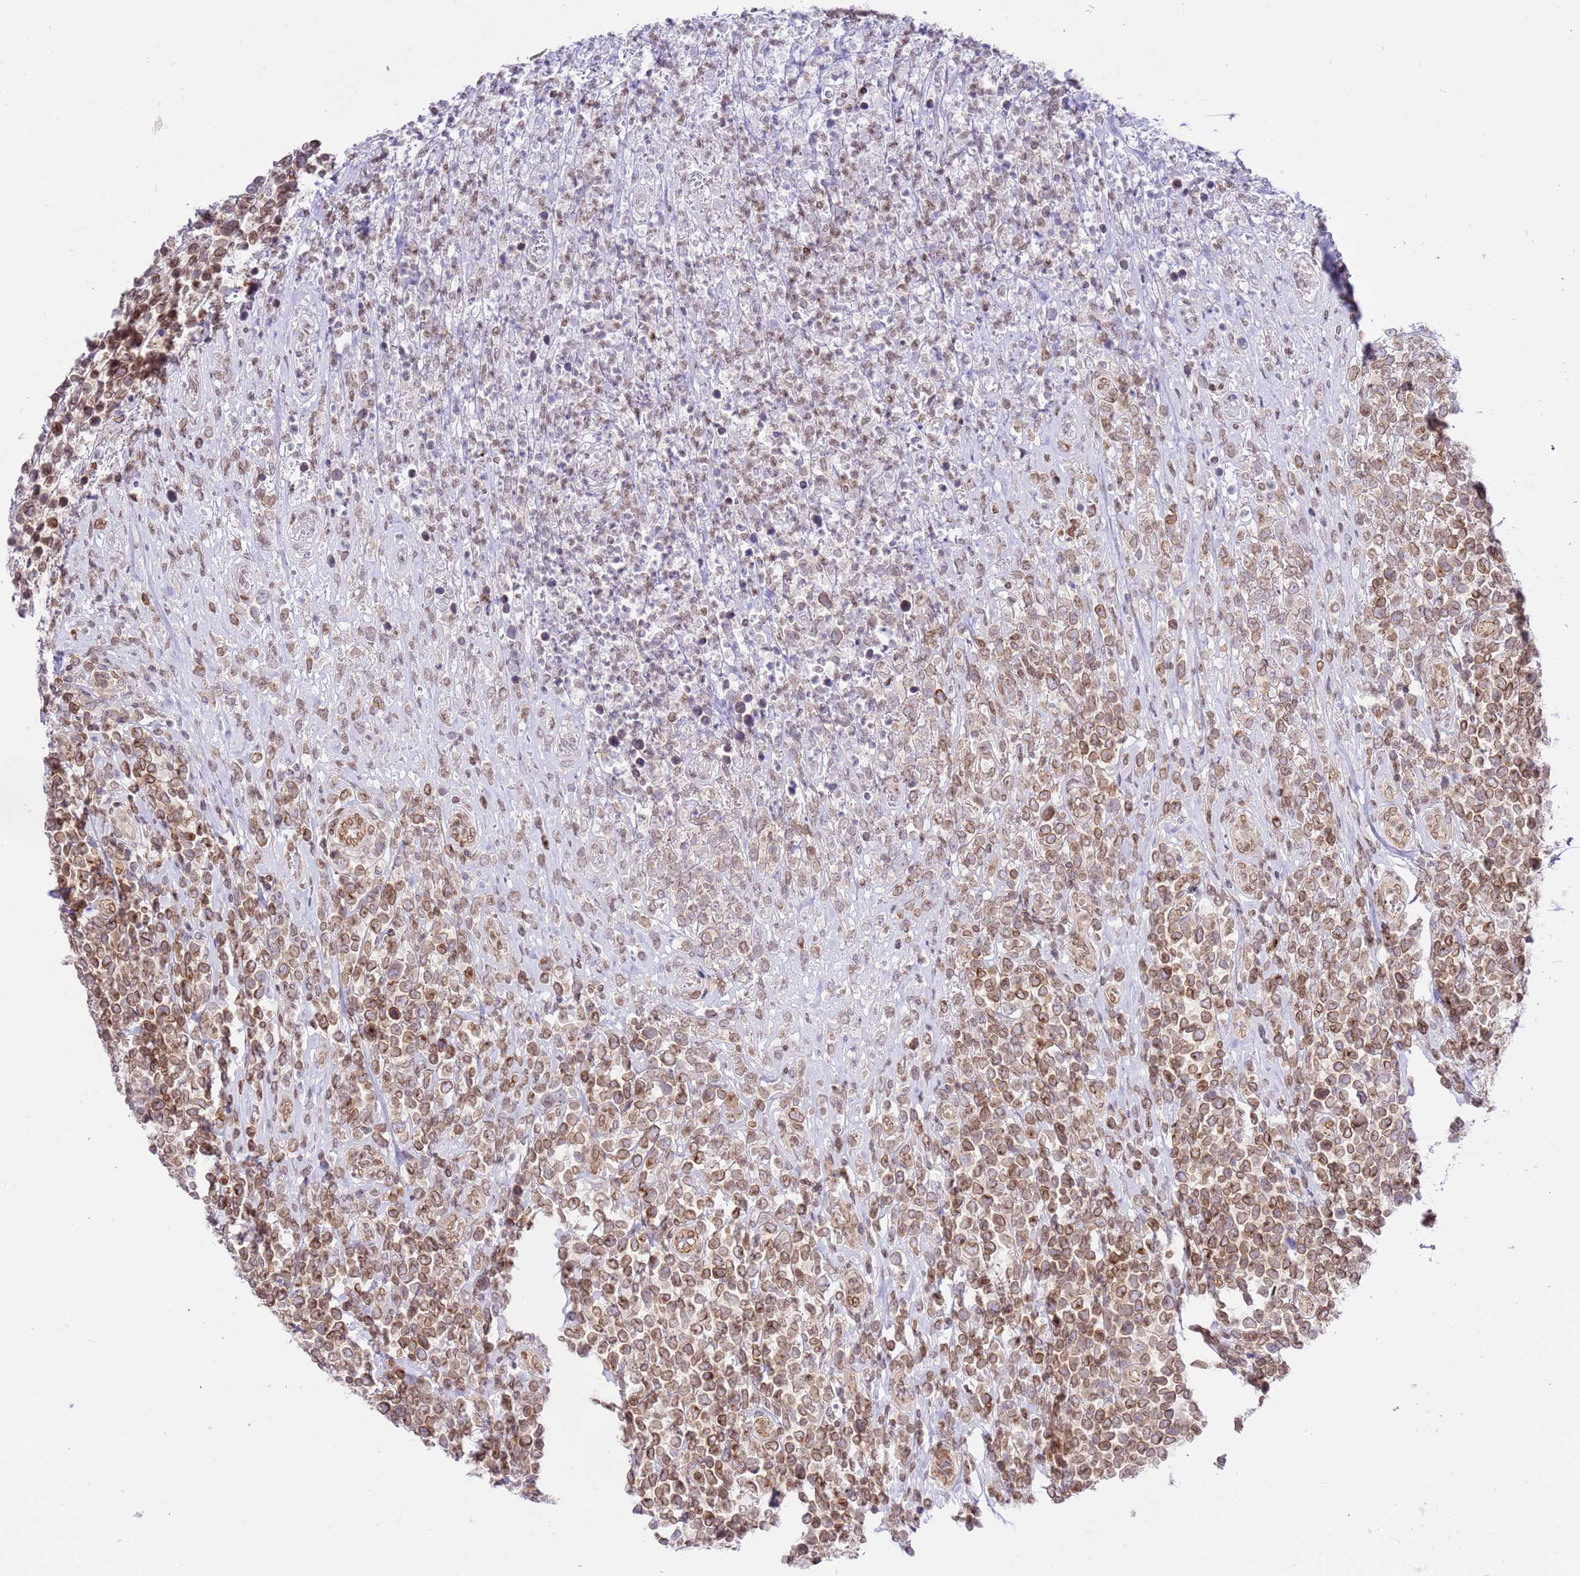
{"staining": {"intensity": "moderate", "quantity": "25%-75%", "location": "cytoplasmic/membranous"}, "tissue": "lymphoma", "cell_type": "Tumor cells", "image_type": "cancer", "snomed": [{"axis": "morphology", "description": "Malignant lymphoma, non-Hodgkin's type, High grade"}, {"axis": "topography", "description": "Soft tissue"}], "caption": "Malignant lymphoma, non-Hodgkin's type (high-grade) stained with a brown dye shows moderate cytoplasmic/membranous positive staining in approximately 25%-75% of tumor cells.", "gene": "TRIM37", "patient": {"sex": "female", "age": 56}}